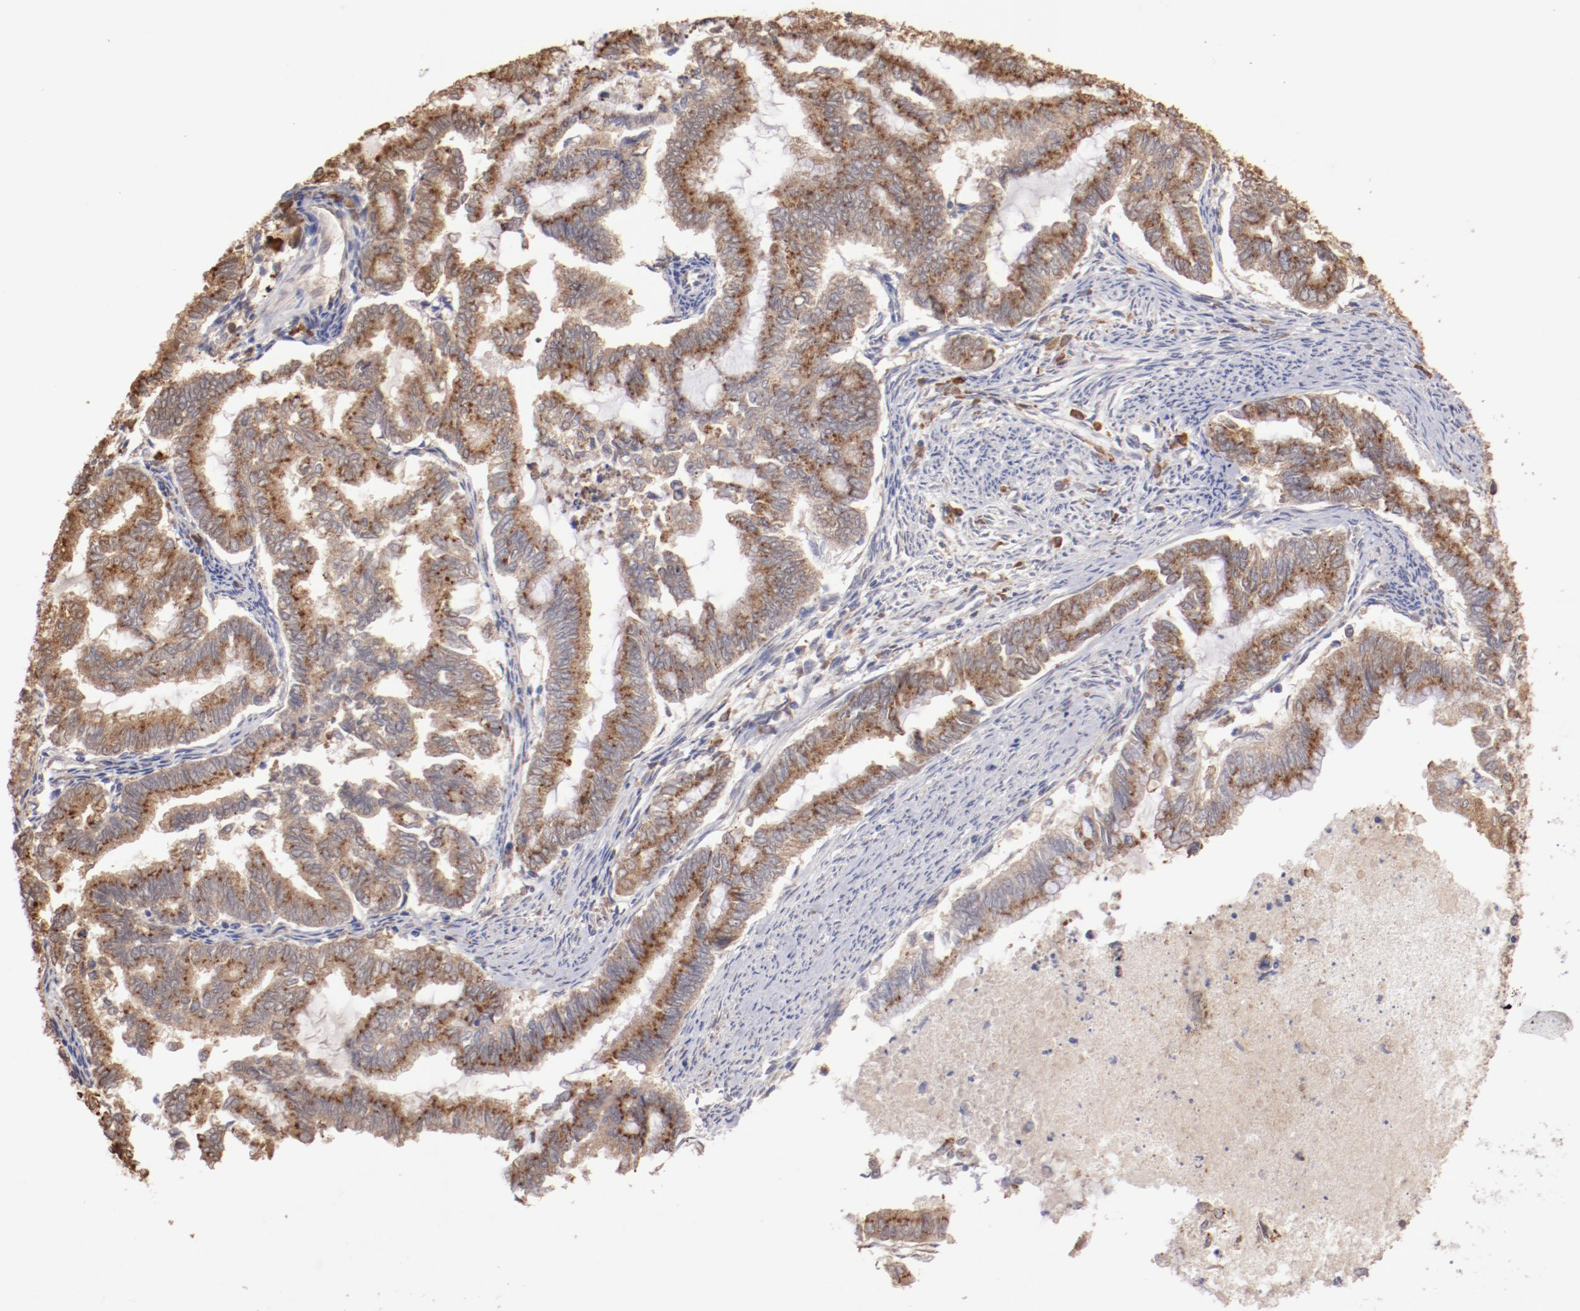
{"staining": {"intensity": "moderate", "quantity": ">75%", "location": "cytoplasmic/membranous"}, "tissue": "endometrial cancer", "cell_type": "Tumor cells", "image_type": "cancer", "snomed": [{"axis": "morphology", "description": "Adenocarcinoma, NOS"}, {"axis": "topography", "description": "Endometrium"}], "caption": "Tumor cells exhibit medium levels of moderate cytoplasmic/membranous staining in about >75% of cells in human endometrial cancer (adenocarcinoma).", "gene": "NFKBIE", "patient": {"sex": "female", "age": 79}}